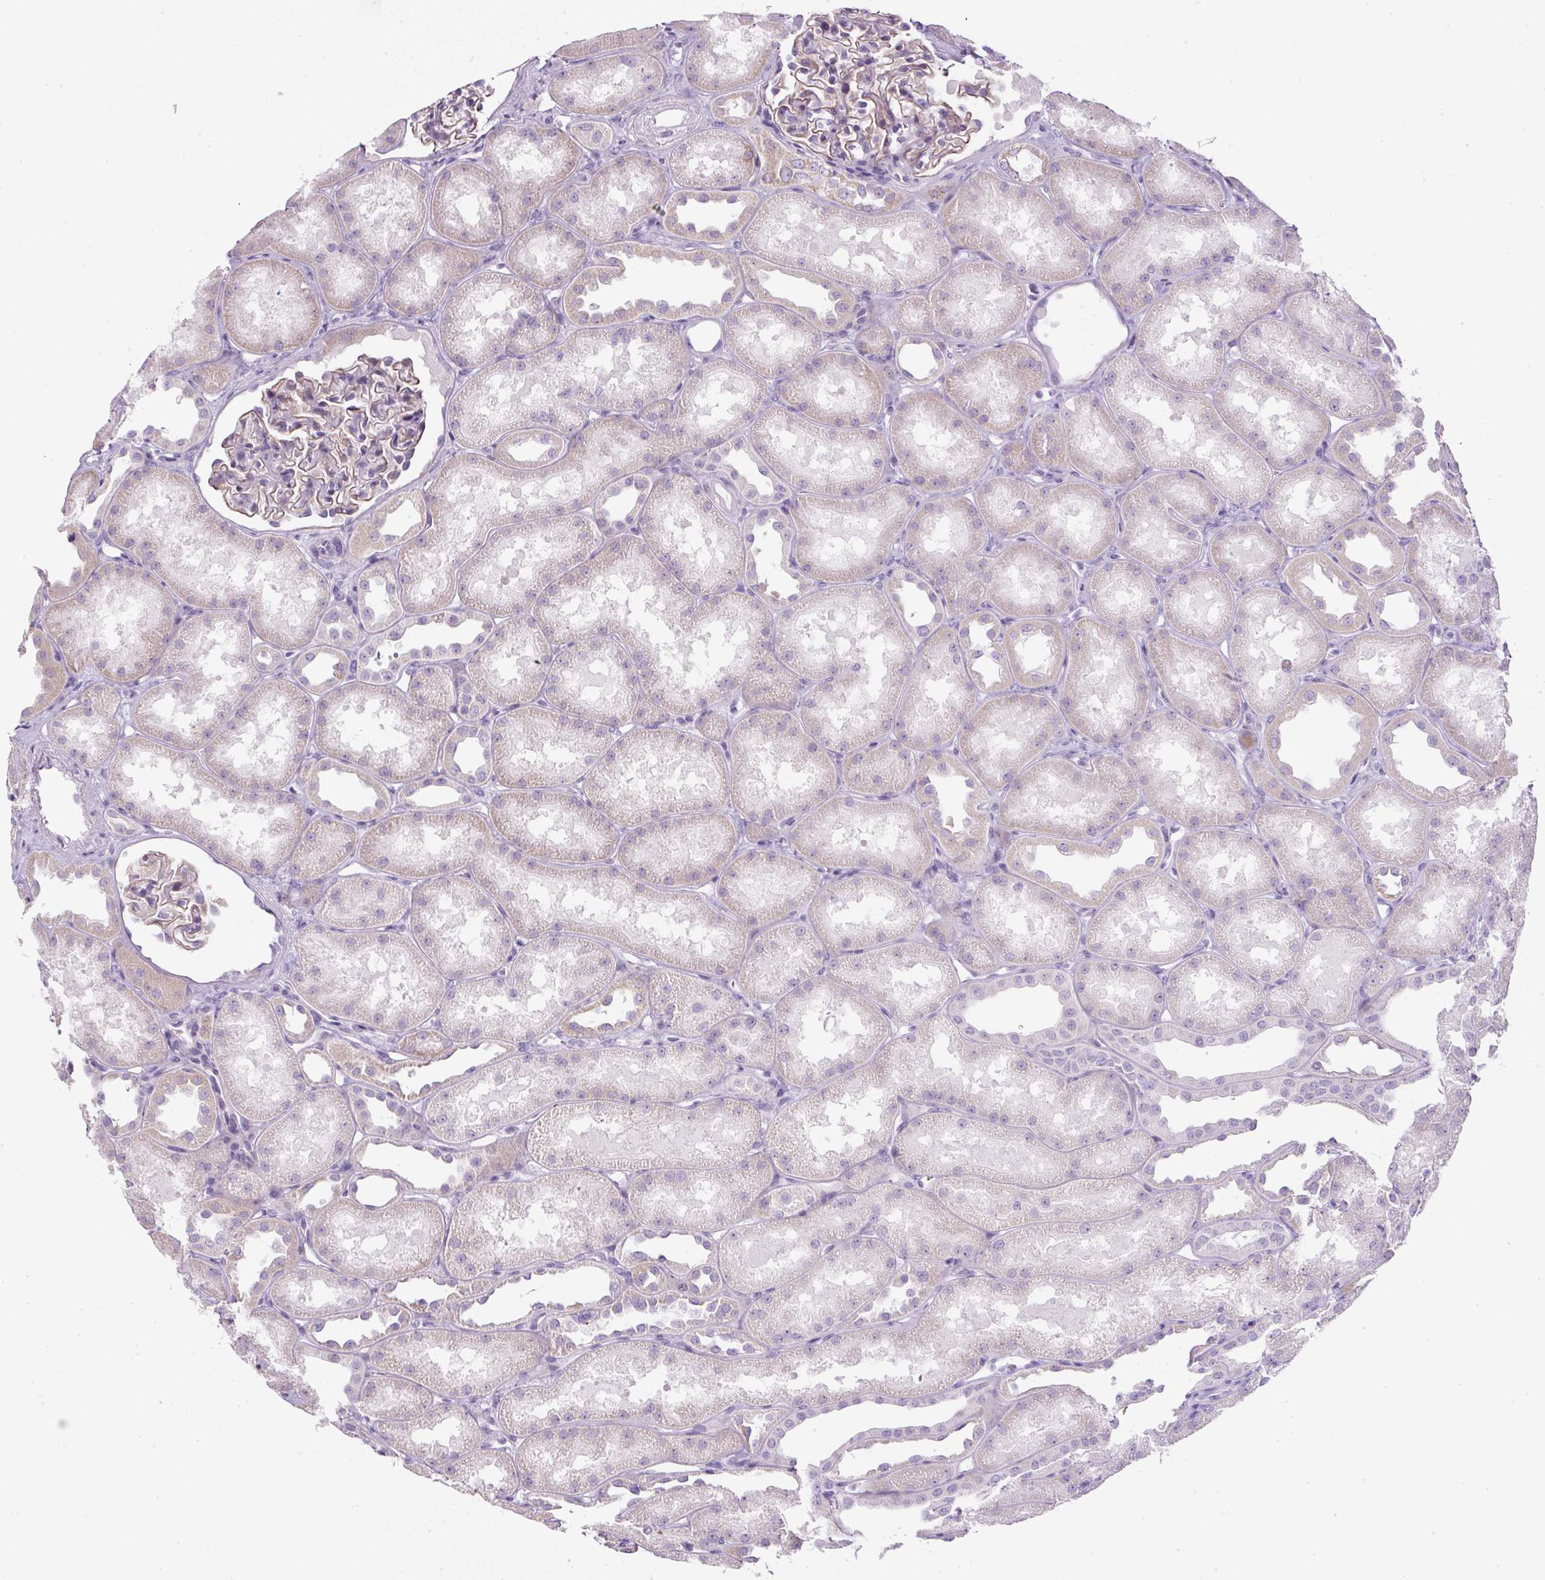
{"staining": {"intensity": "negative", "quantity": "none", "location": "none"}, "tissue": "kidney", "cell_type": "Cells in glomeruli", "image_type": "normal", "snomed": [{"axis": "morphology", "description": "Normal tissue, NOS"}, {"axis": "topography", "description": "Kidney"}], "caption": "Immunohistochemistry micrograph of benign kidney stained for a protein (brown), which reveals no positivity in cells in glomeruli.", "gene": "FGFBP3", "patient": {"sex": "male", "age": 61}}